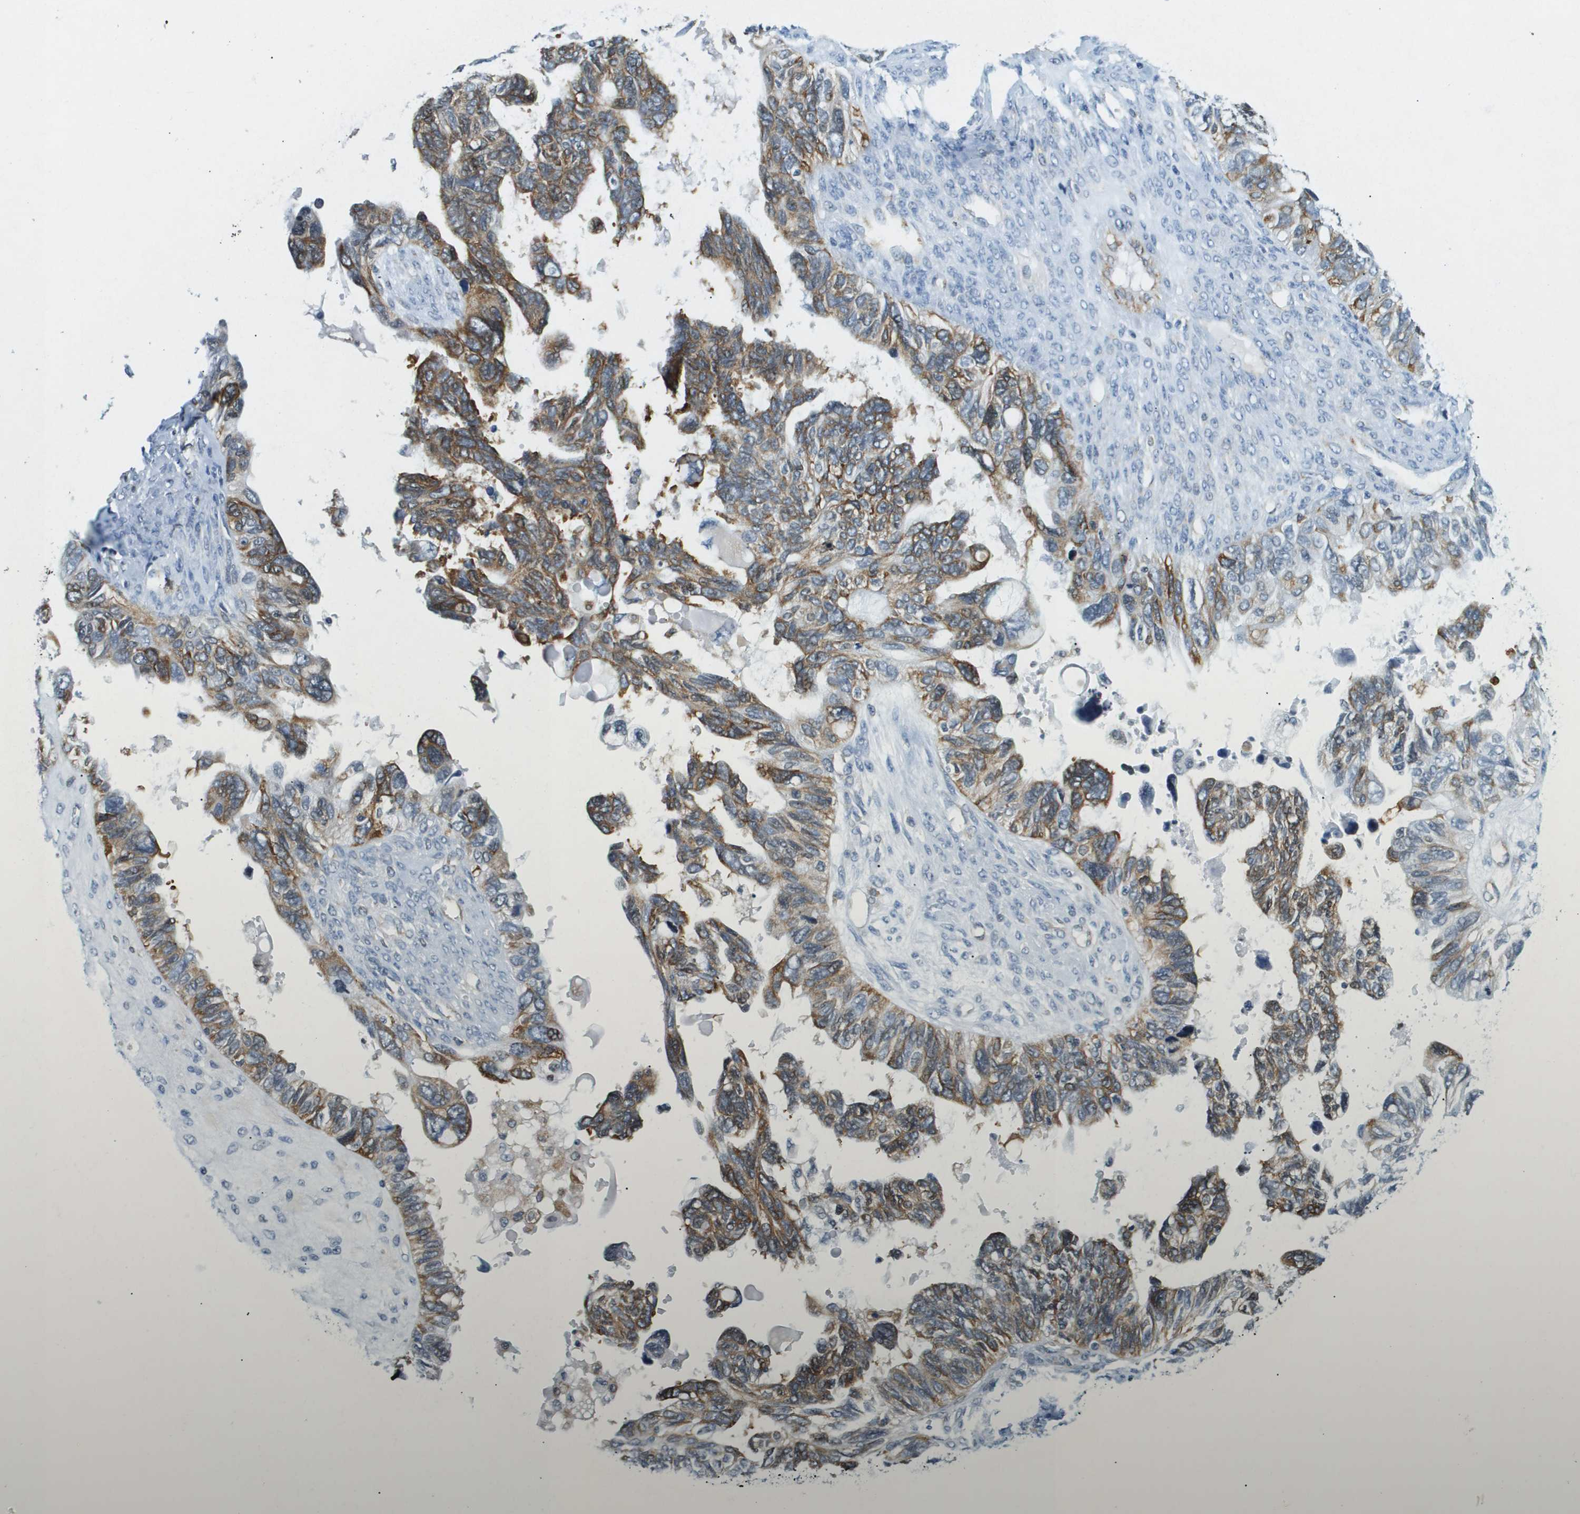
{"staining": {"intensity": "moderate", "quantity": ">75%", "location": "cytoplasmic/membranous"}, "tissue": "ovarian cancer", "cell_type": "Tumor cells", "image_type": "cancer", "snomed": [{"axis": "morphology", "description": "Cystadenocarcinoma, serous, NOS"}, {"axis": "topography", "description": "Ovary"}], "caption": "Protein staining of ovarian cancer tissue displays moderate cytoplasmic/membranous positivity in approximately >75% of tumor cells. (IHC, brightfield microscopy, high magnification).", "gene": "UVRAG", "patient": {"sex": "female", "age": 79}}